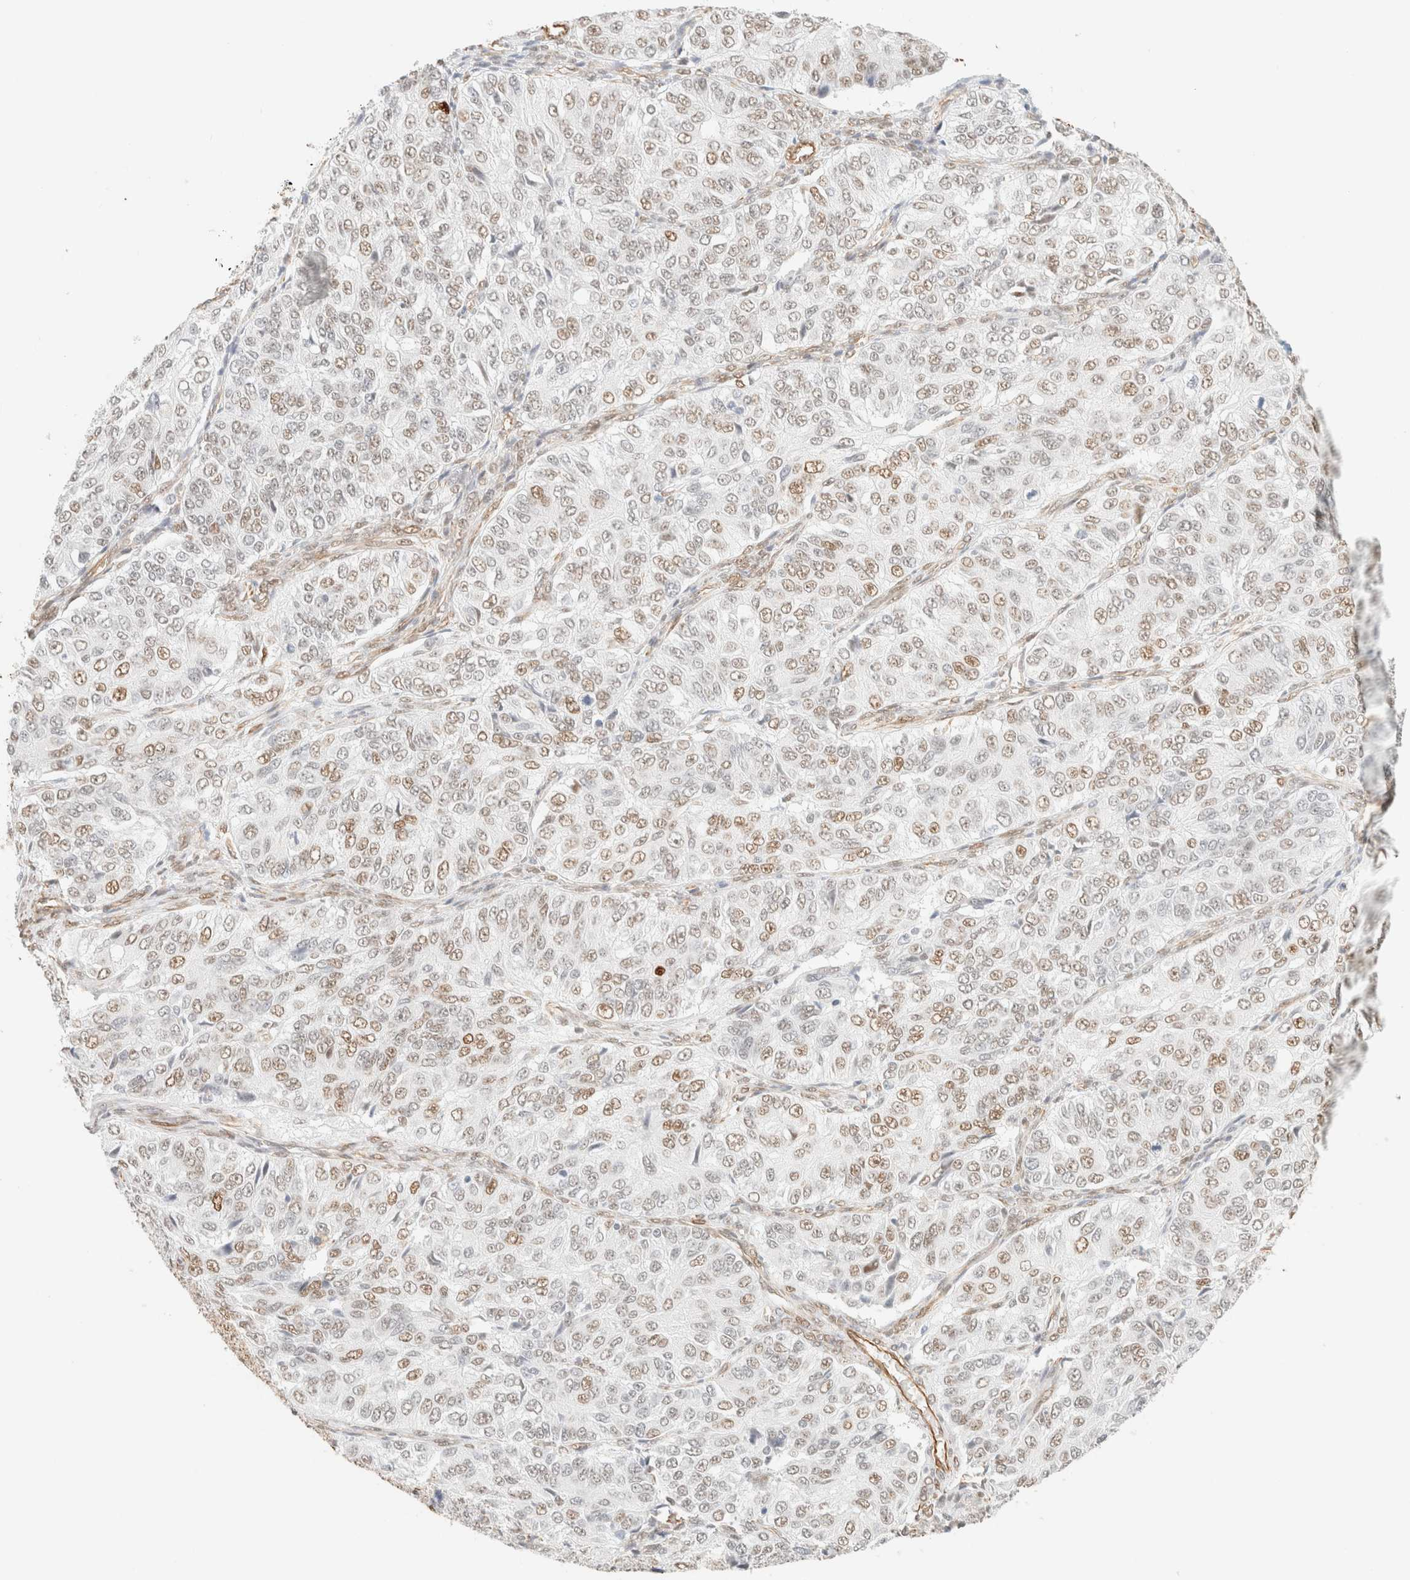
{"staining": {"intensity": "moderate", "quantity": "25%-75%", "location": "nuclear"}, "tissue": "ovarian cancer", "cell_type": "Tumor cells", "image_type": "cancer", "snomed": [{"axis": "morphology", "description": "Carcinoma, endometroid"}, {"axis": "topography", "description": "Ovary"}], "caption": "Human ovarian endometroid carcinoma stained with a brown dye displays moderate nuclear positive expression in approximately 25%-75% of tumor cells.", "gene": "ZSCAN18", "patient": {"sex": "female", "age": 51}}